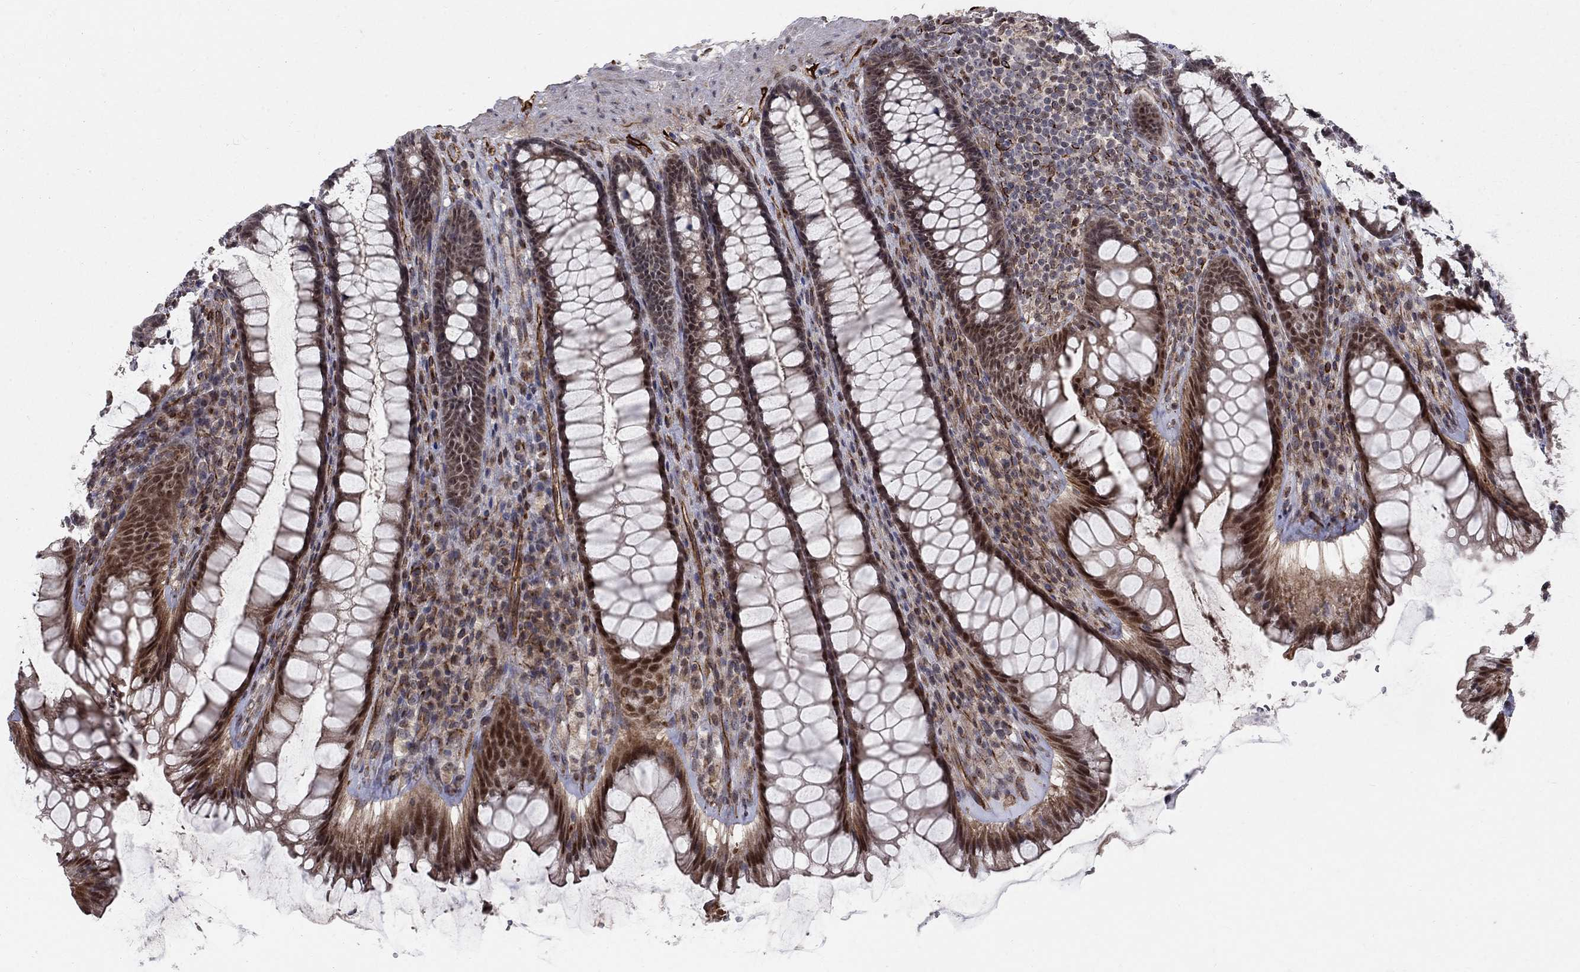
{"staining": {"intensity": "strong", "quantity": "25%-75%", "location": "nuclear"}, "tissue": "rectum", "cell_type": "Glandular cells", "image_type": "normal", "snomed": [{"axis": "morphology", "description": "Normal tissue, NOS"}, {"axis": "topography", "description": "Rectum"}], "caption": "Immunohistochemical staining of benign rectum shows high levels of strong nuclear positivity in about 25%-75% of glandular cells.", "gene": "MSRA", "patient": {"sex": "male", "age": 72}}